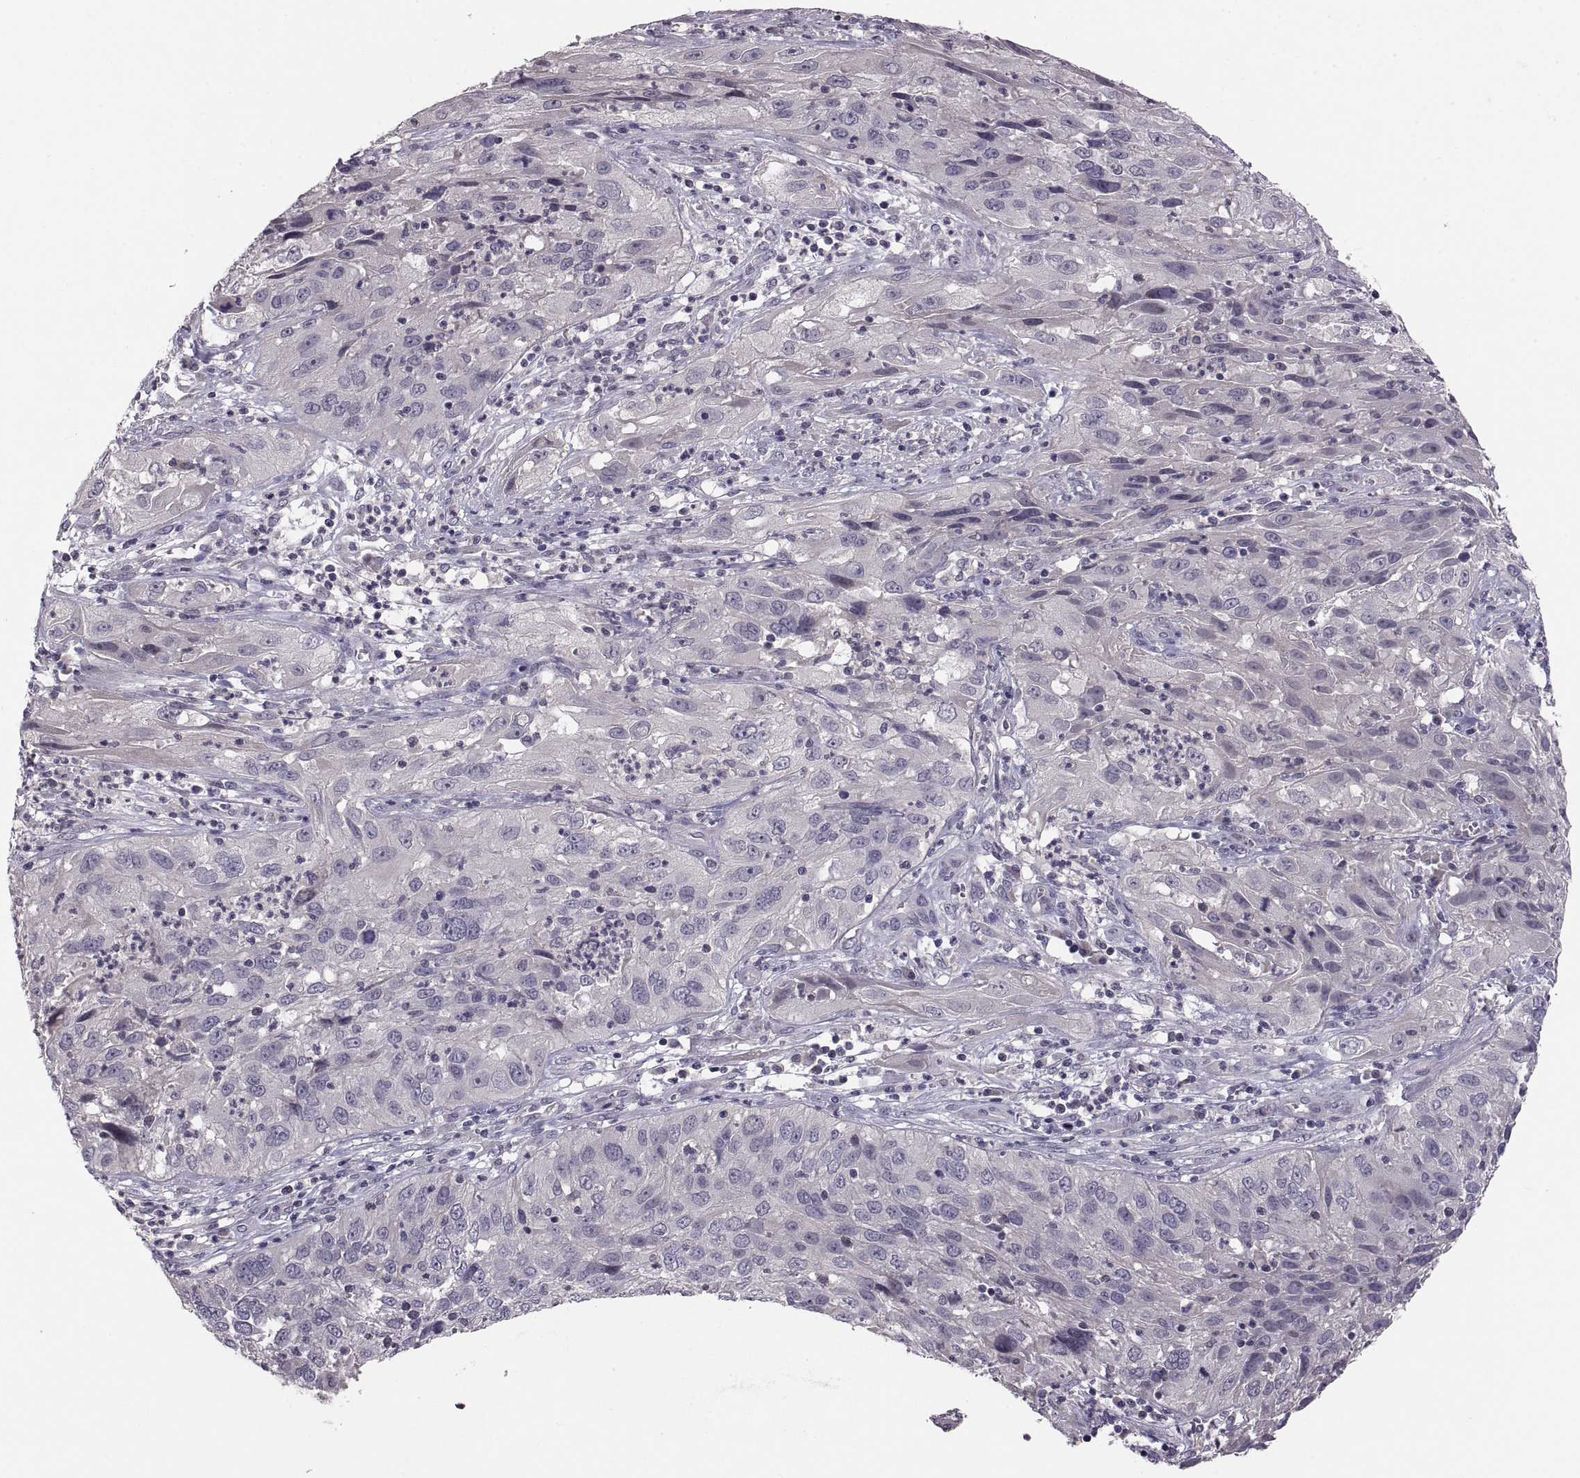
{"staining": {"intensity": "negative", "quantity": "none", "location": "none"}, "tissue": "cervical cancer", "cell_type": "Tumor cells", "image_type": "cancer", "snomed": [{"axis": "morphology", "description": "Squamous cell carcinoma, NOS"}, {"axis": "topography", "description": "Cervix"}], "caption": "This is an immunohistochemistry (IHC) image of cervical squamous cell carcinoma. There is no positivity in tumor cells.", "gene": "PAX2", "patient": {"sex": "female", "age": 32}}